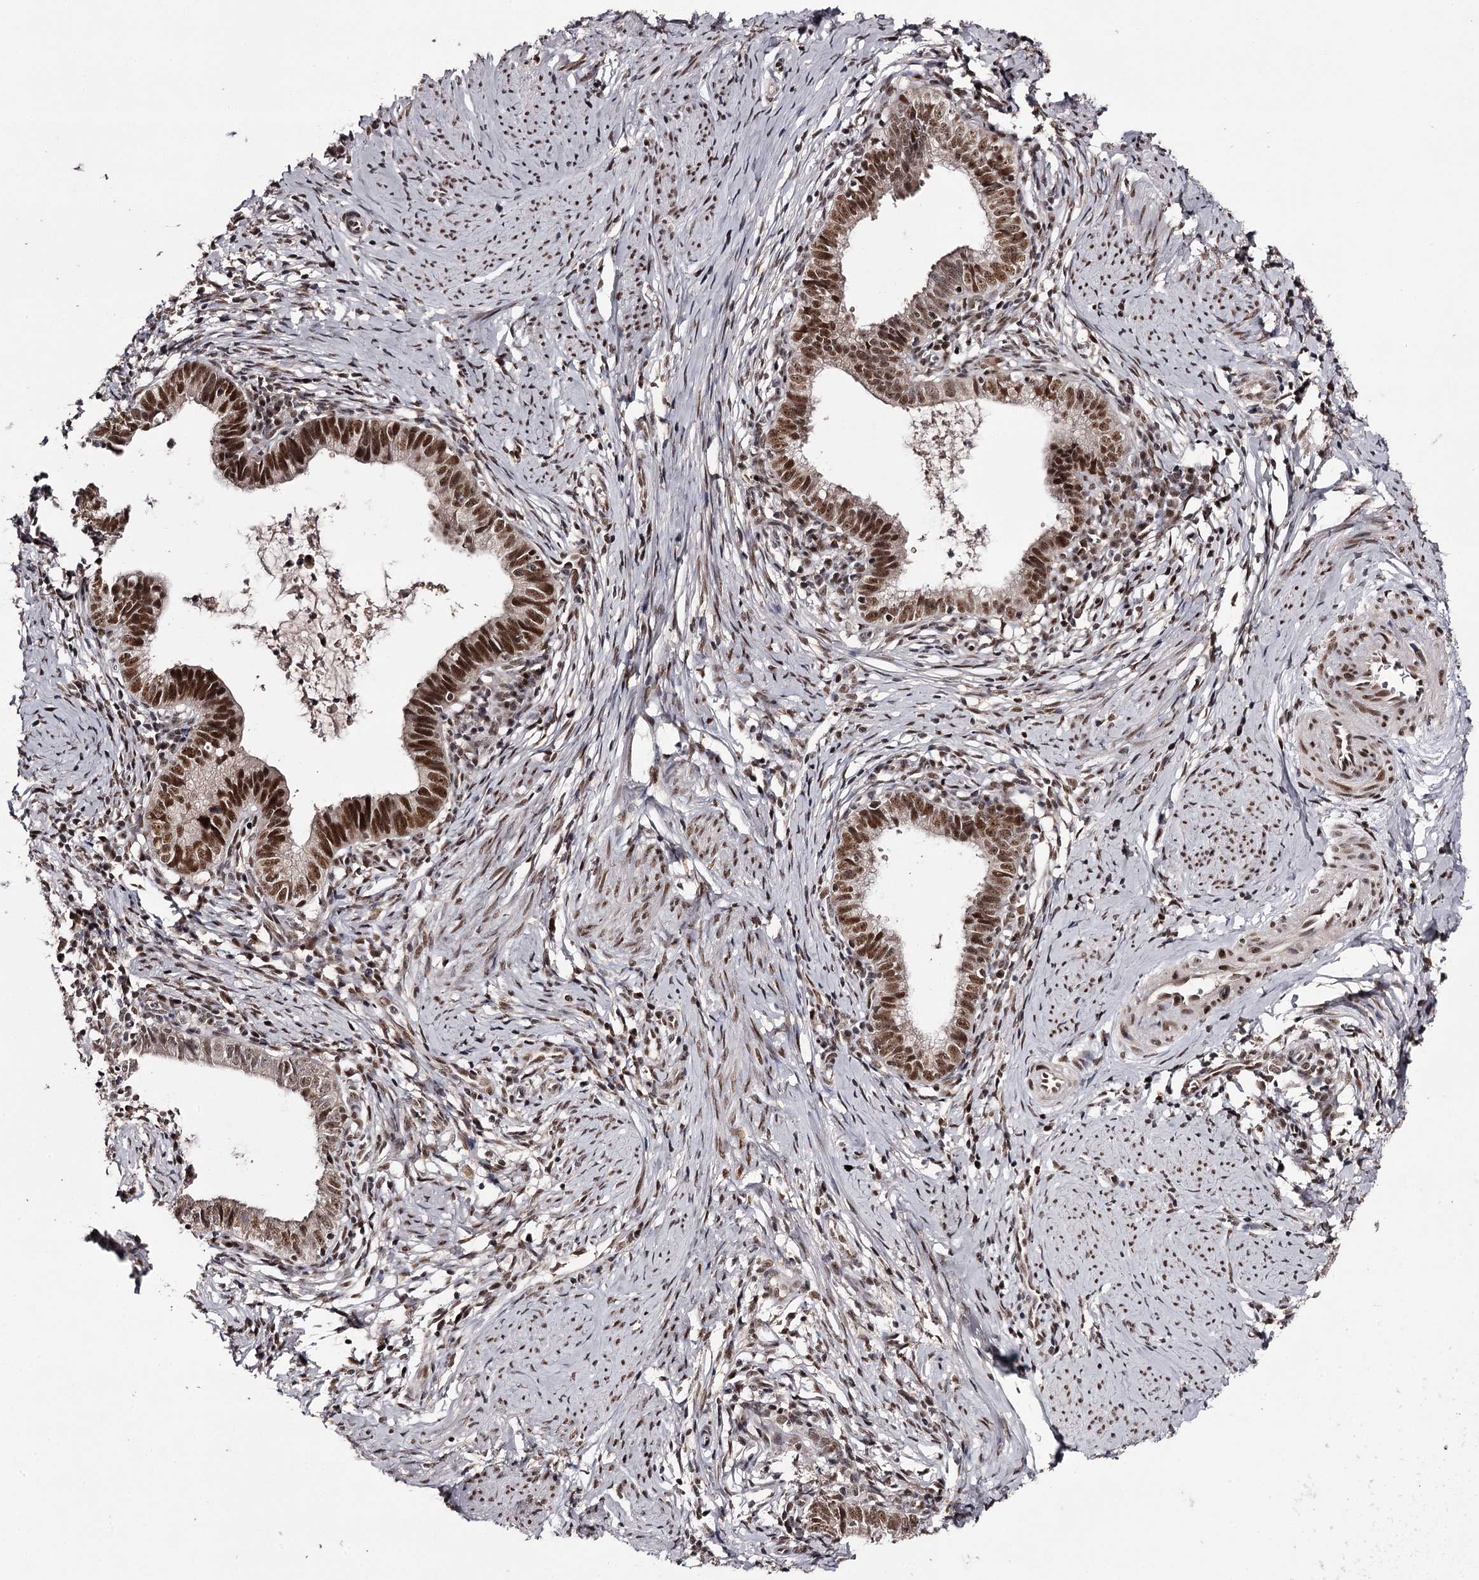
{"staining": {"intensity": "strong", "quantity": ">75%", "location": "nuclear"}, "tissue": "cervical cancer", "cell_type": "Tumor cells", "image_type": "cancer", "snomed": [{"axis": "morphology", "description": "Adenocarcinoma, NOS"}, {"axis": "topography", "description": "Cervix"}], "caption": "An immunohistochemistry (IHC) micrograph of neoplastic tissue is shown. Protein staining in brown highlights strong nuclear positivity in cervical adenocarcinoma within tumor cells.", "gene": "TTC33", "patient": {"sex": "female", "age": 36}}